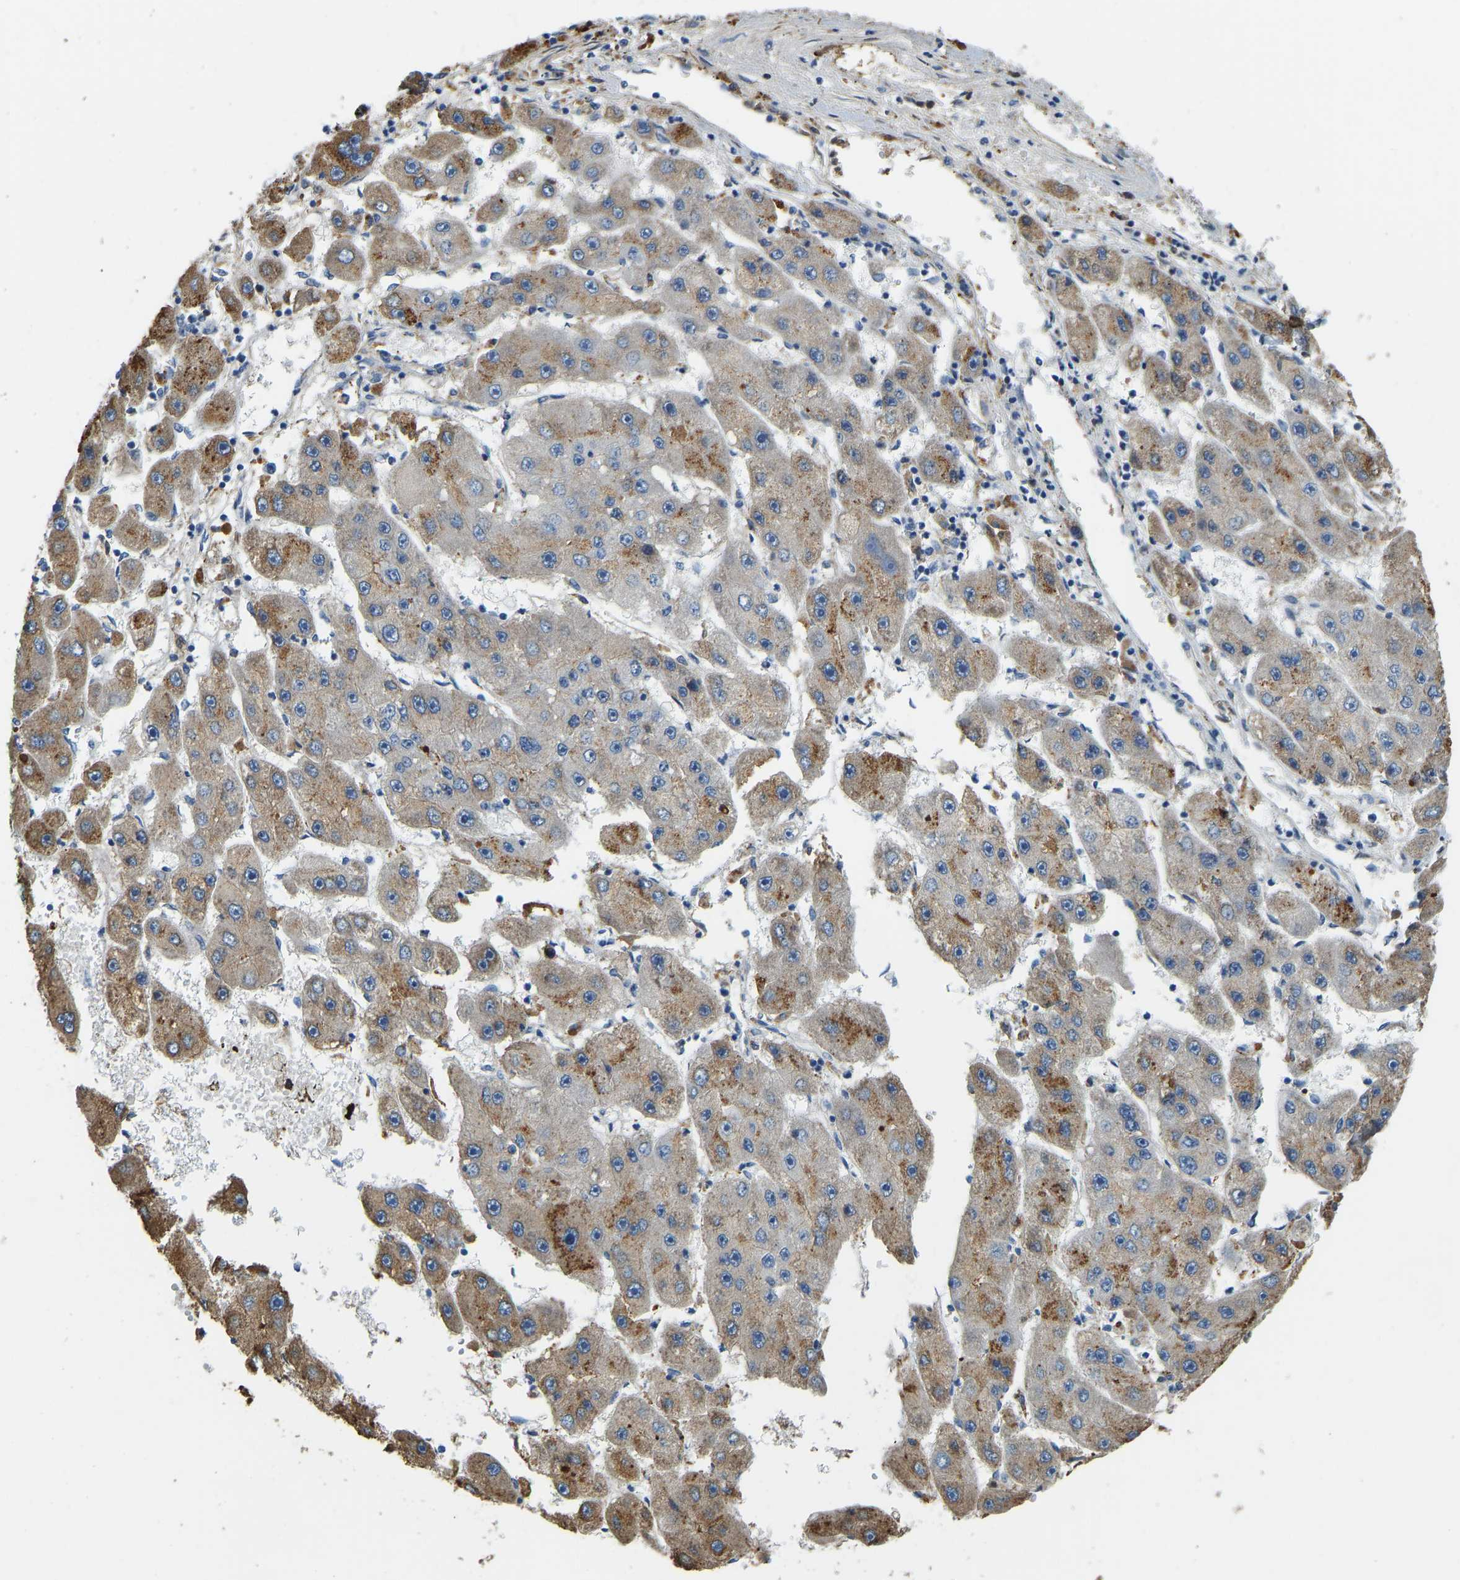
{"staining": {"intensity": "moderate", "quantity": "25%-75%", "location": "cytoplasmic/membranous"}, "tissue": "liver cancer", "cell_type": "Tumor cells", "image_type": "cancer", "snomed": [{"axis": "morphology", "description": "Carcinoma, Hepatocellular, NOS"}, {"axis": "topography", "description": "Liver"}], "caption": "This is an image of immunohistochemistry staining of liver hepatocellular carcinoma, which shows moderate staining in the cytoplasmic/membranous of tumor cells.", "gene": "THBS4", "patient": {"sex": "female", "age": 61}}